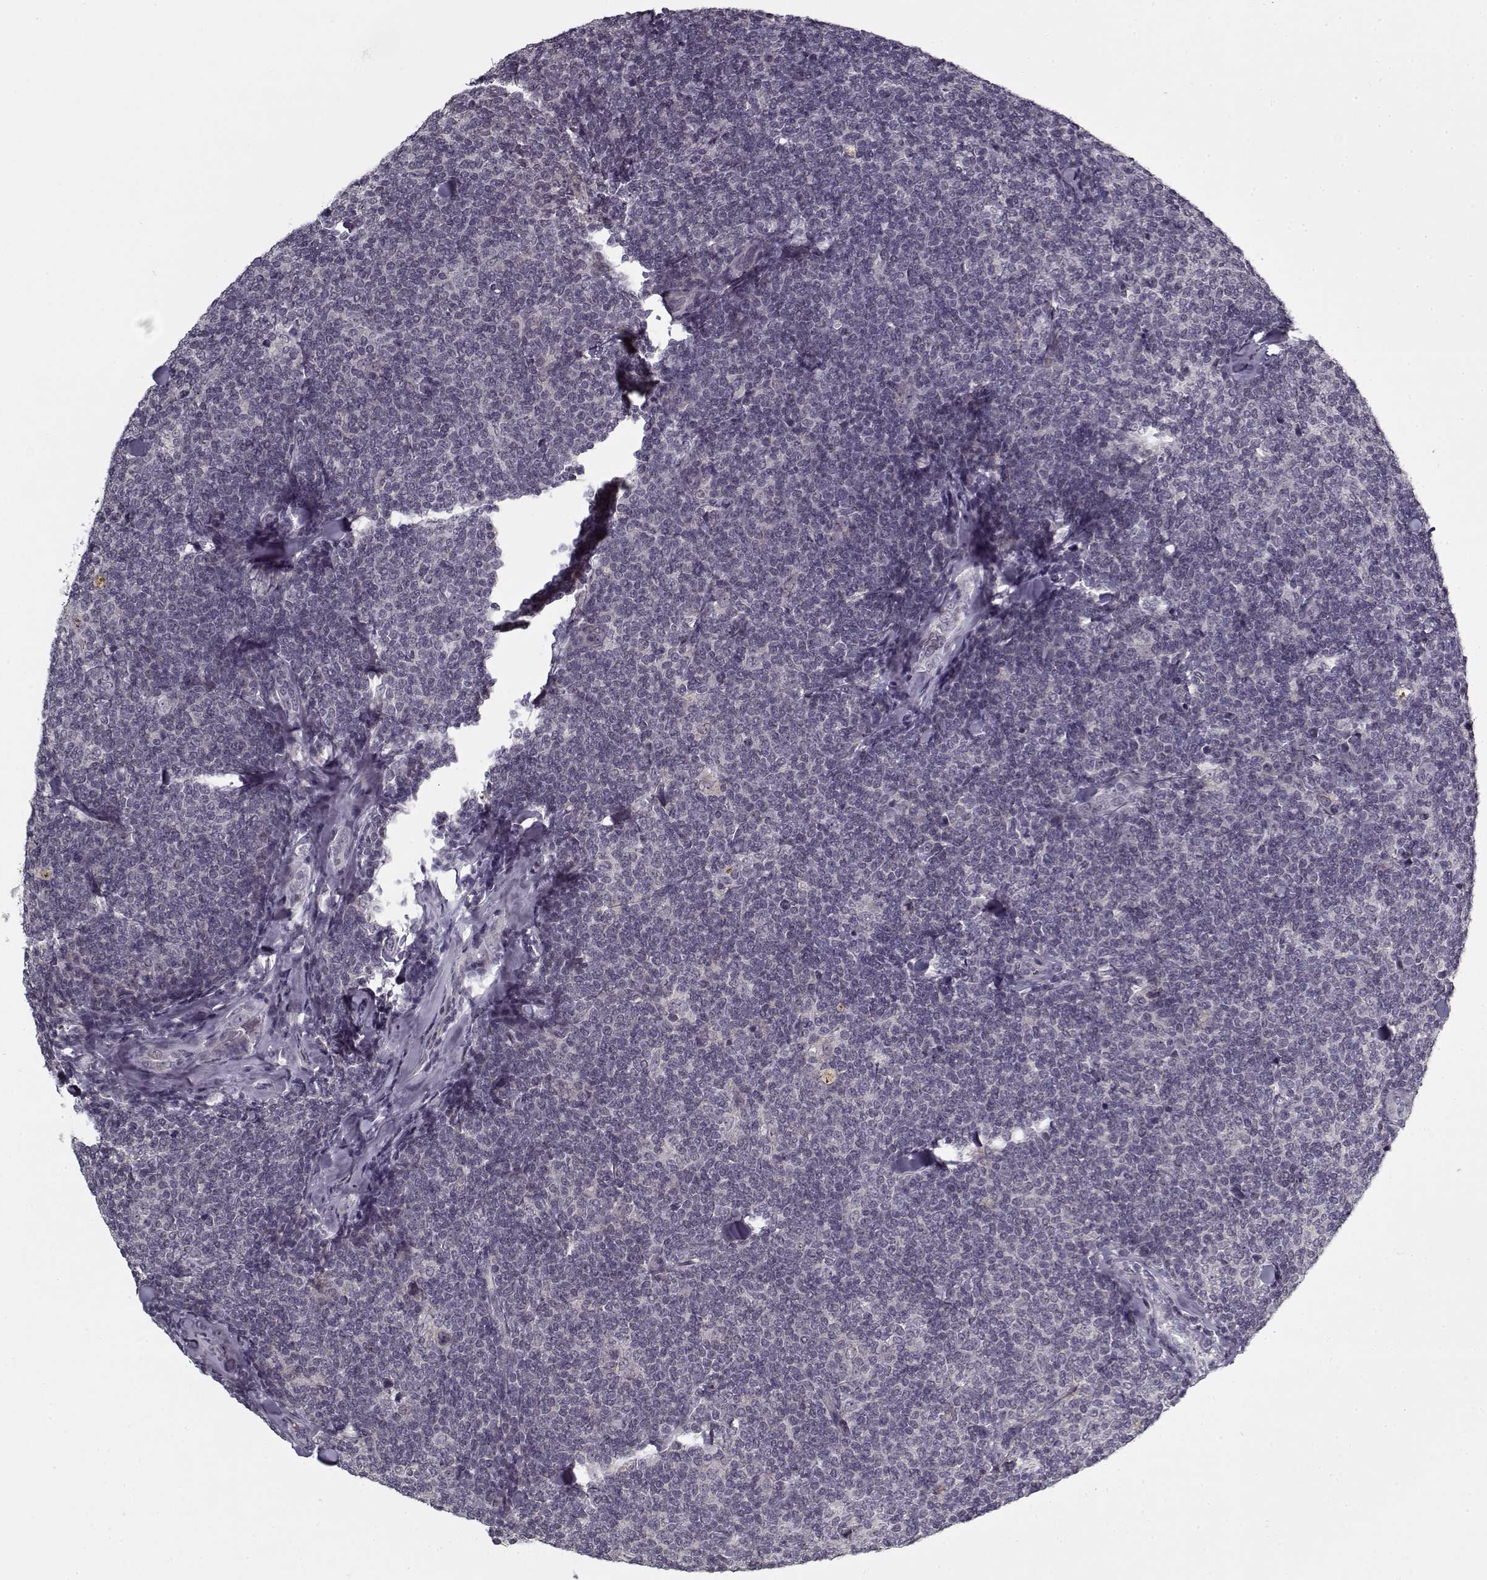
{"staining": {"intensity": "negative", "quantity": "none", "location": "none"}, "tissue": "lymphoma", "cell_type": "Tumor cells", "image_type": "cancer", "snomed": [{"axis": "morphology", "description": "Malignant lymphoma, non-Hodgkin's type, Low grade"}, {"axis": "topography", "description": "Lymph node"}], "caption": "Tumor cells are negative for brown protein staining in lymphoma. The staining is performed using DAB brown chromogen with nuclei counter-stained in using hematoxylin.", "gene": "LAMA2", "patient": {"sex": "female", "age": 56}}